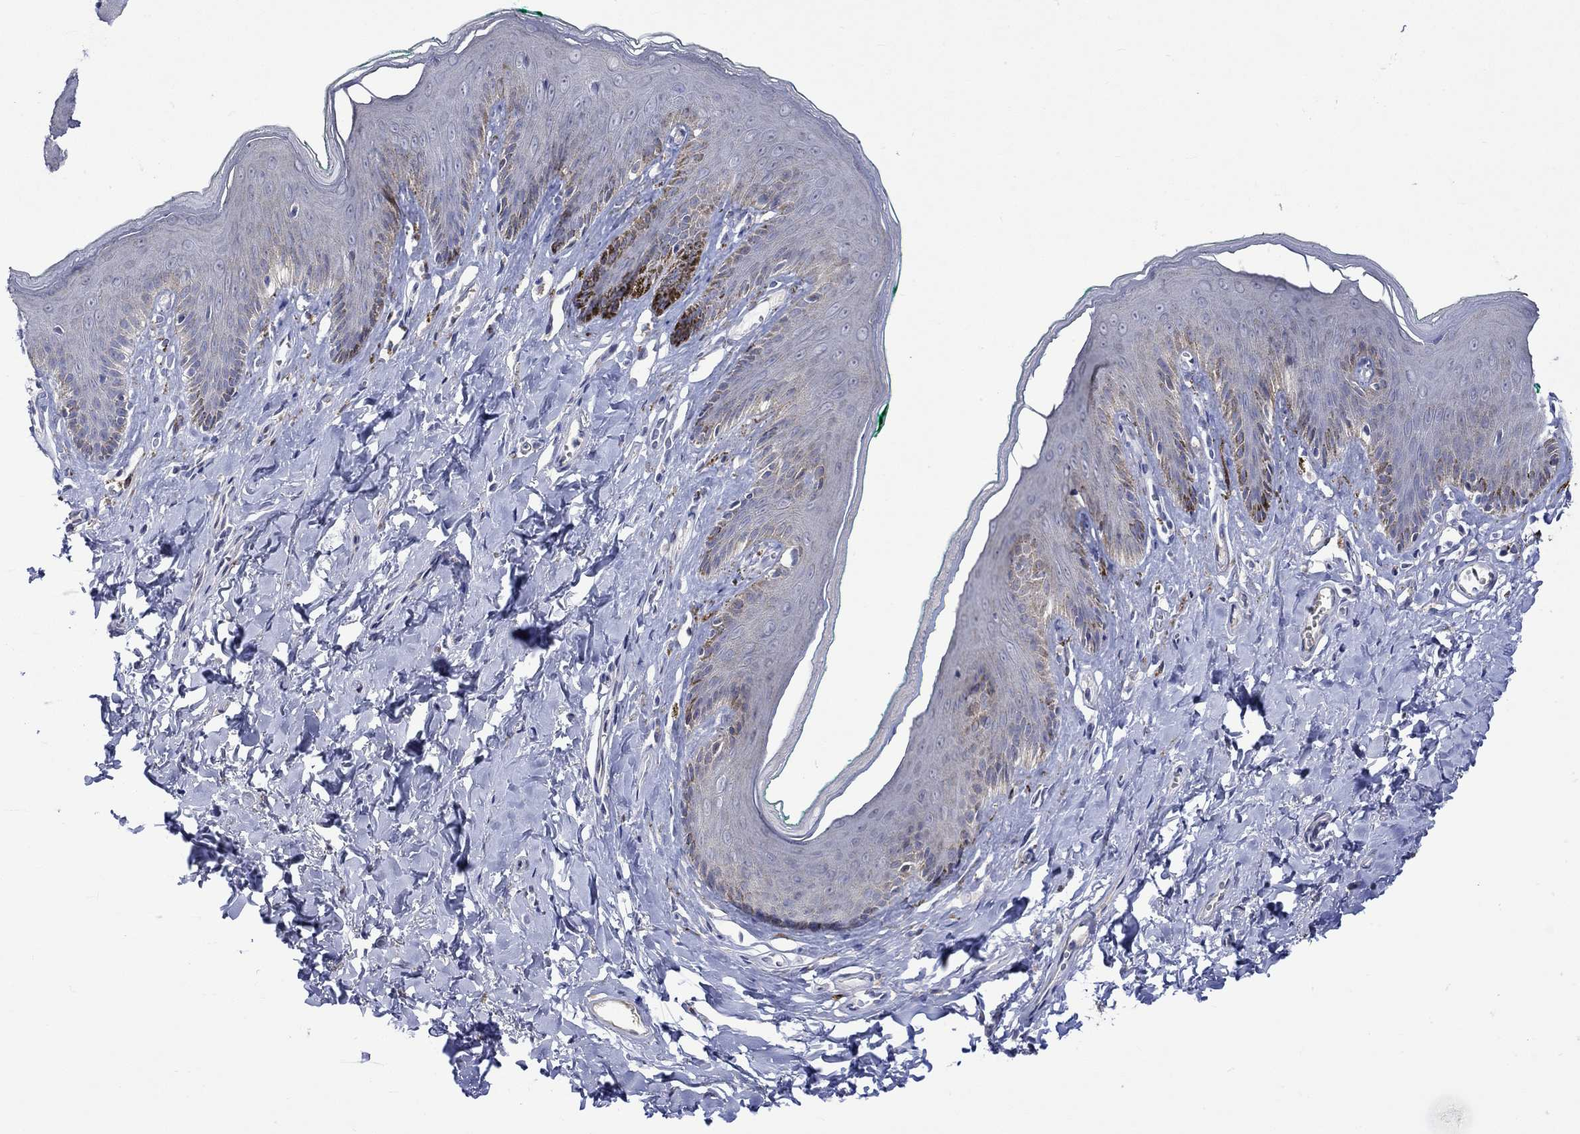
{"staining": {"intensity": "weak", "quantity": "<25%", "location": "cytoplasmic/membranous"}, "tissue": "skin", "cell_type": "Epidermal cells", "image_type": "normal", "snomed": [{"axis": "morphology", "description": "Normal tissue, NOS"}, {"axis": "topography", "description": "Vulva"}], "caption": "This is an immunohistochemistry photomicrograph of normal human skin. There is no positivity in epidermal cells.", "gene": "CRYAB", "patient": {"sex": "female", "age": 66}}